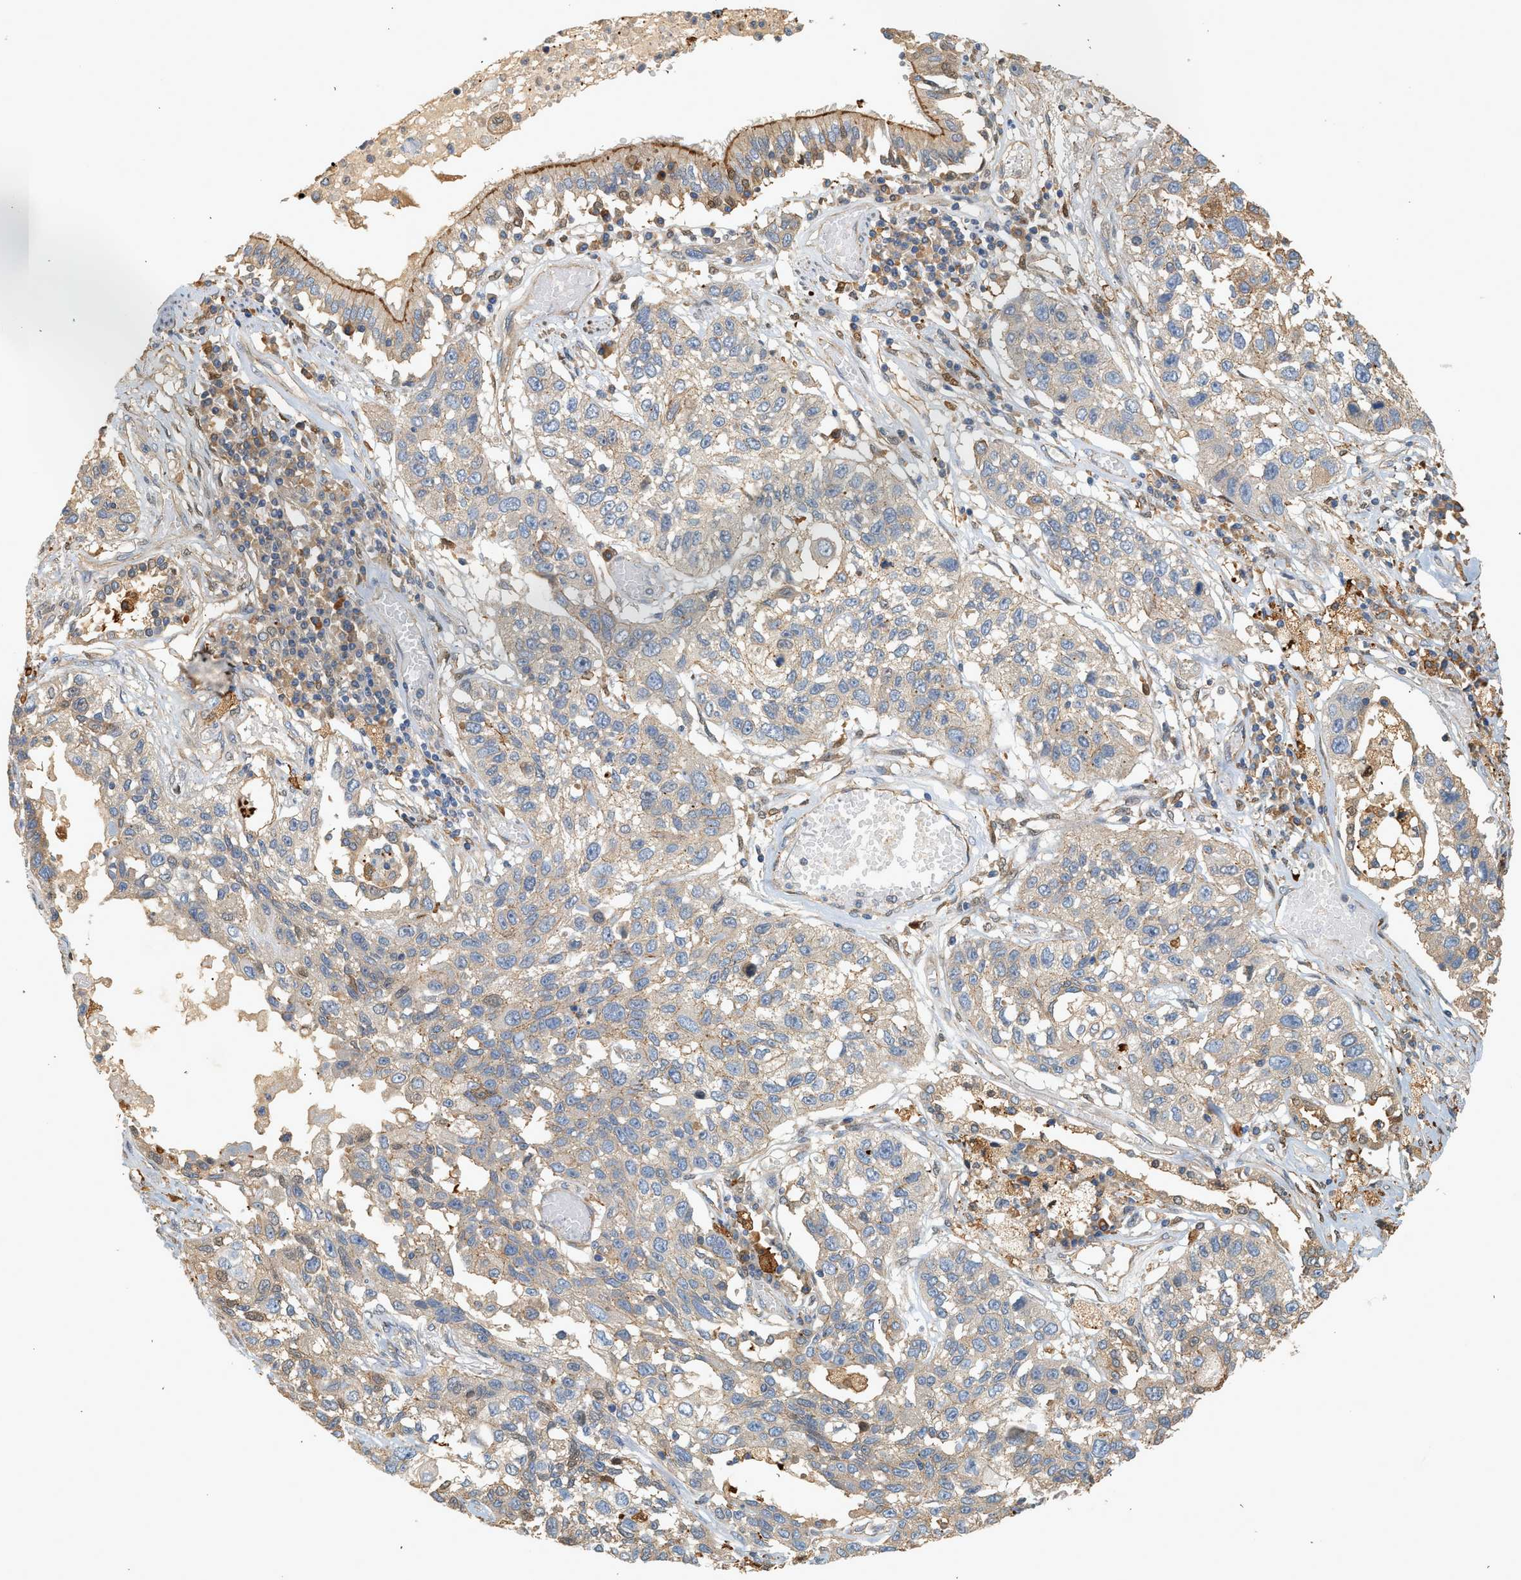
{"staining": {"intensity": "weak", "quantity": "25%-75%", "location": "cytoplasmic/membranous"}, "tissue": "lung cancer", "cell_type": "Tumor cells", "image_type": "cancer", "snomed": [{"axis": "morphology", "description": "Squamous cell carcinoma, NOS"}, {"axis": "topography", "description": "Lung"}], "caption": "Tumor cells exhibit weak cytoplasmic/membranous expression in about 25%-75% of cells in lung cancer (squamous cell carcinoma).", "gene": "CTXN1", "patient": {"sex": "male", "age": 71}}